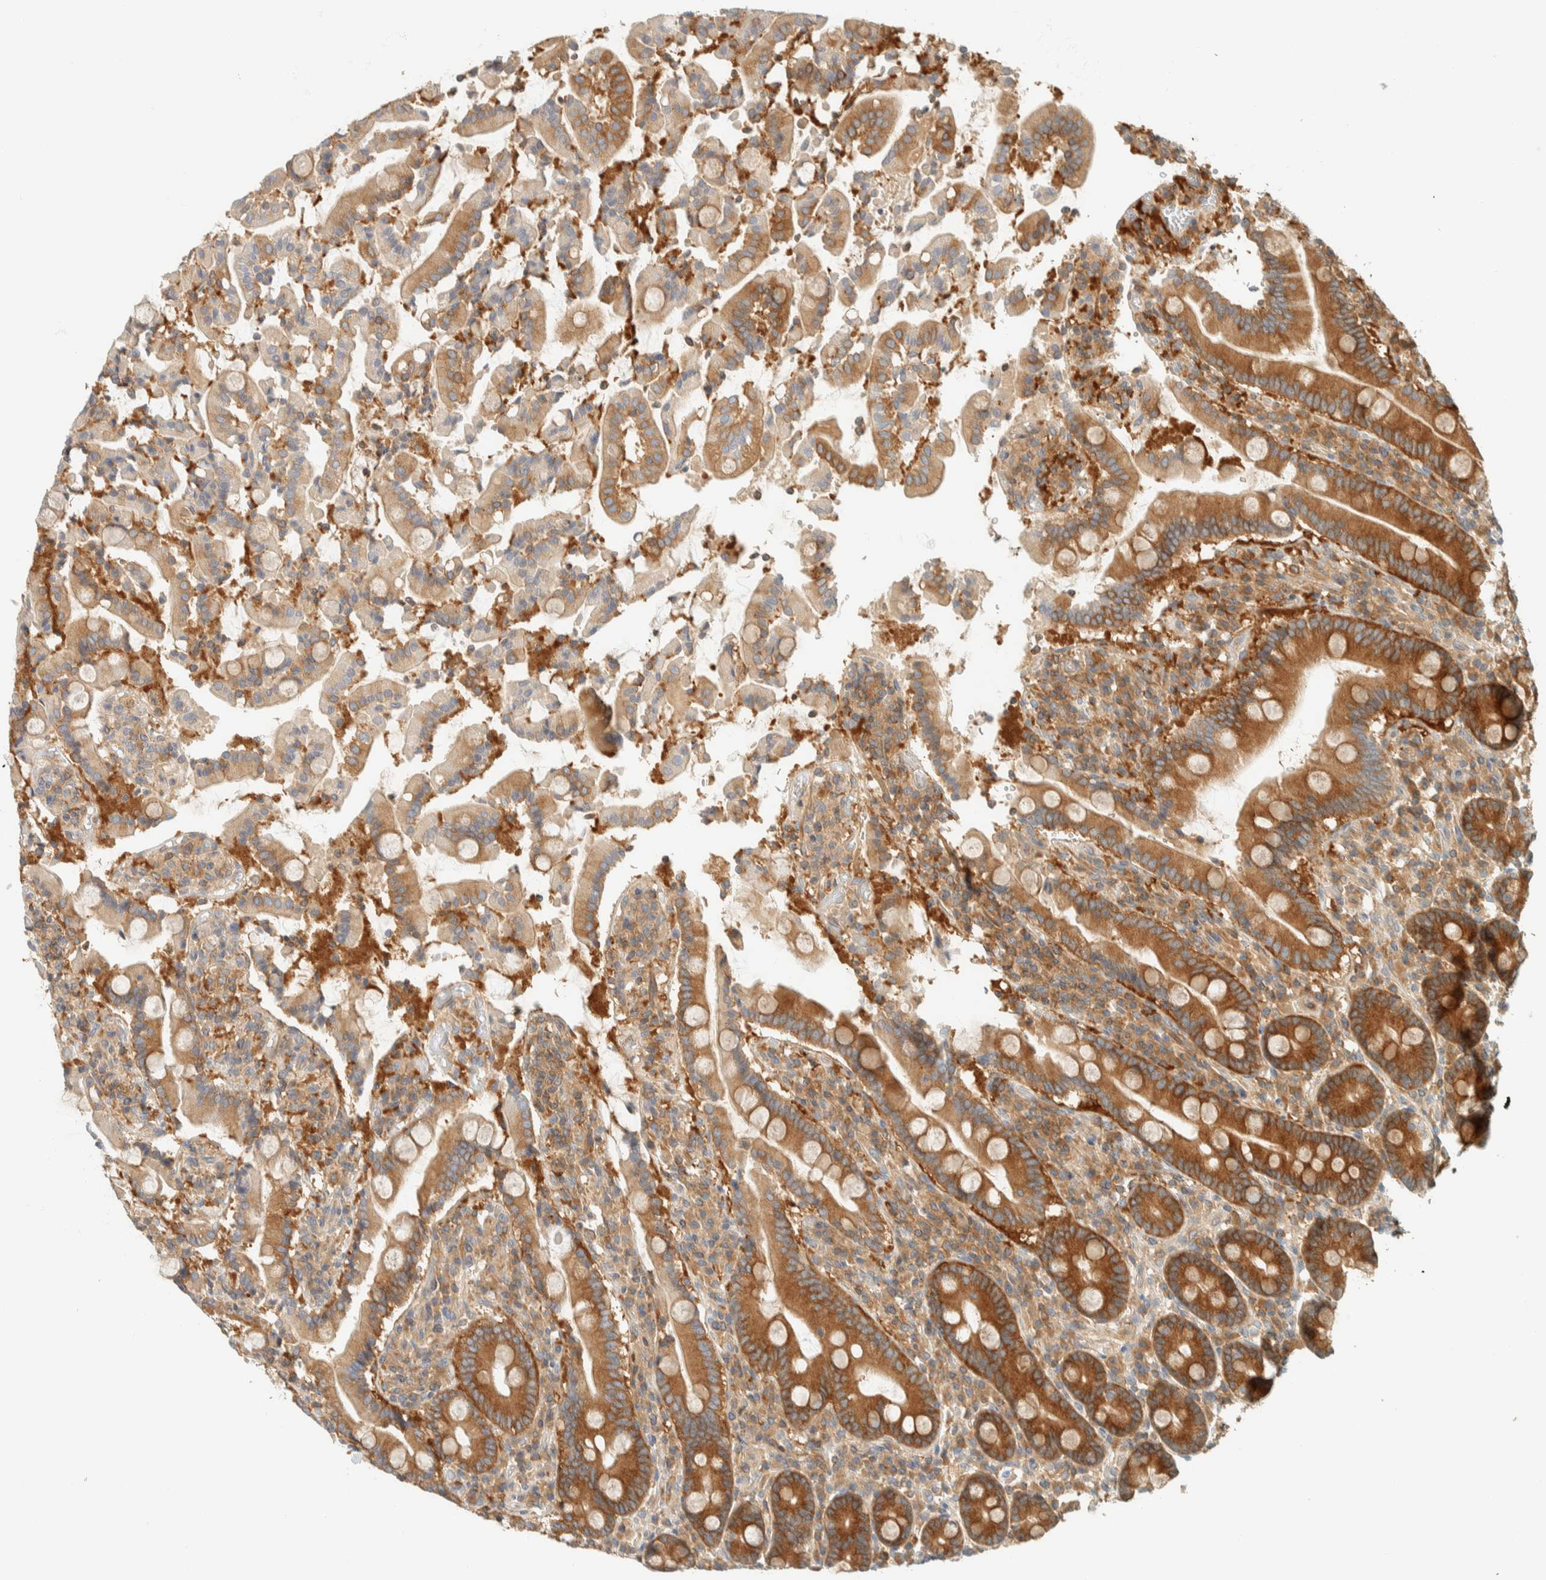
{"staining": {"intensity": "strong", "quantity": ">75%", "location": "cytoplasmic/membranous"}, "tissue": "duodenum", "cell_type": "Glandular cells", "image_type": "normal", "snomed": [{"axis": "morphology", "description": "Normal tissue, NOS"}, {"axis": "topography", "description": "Small intestine, NOS"}], "caption": "Approximately >75% of glandular cells in unremarkable human duodenum exhibit strong cytoplasmic/membranous protein expression as visualized by brown immunohistochemical staining.", "gene": "ARFGEF1", "patient": {"sex": "female", "age": 71}}